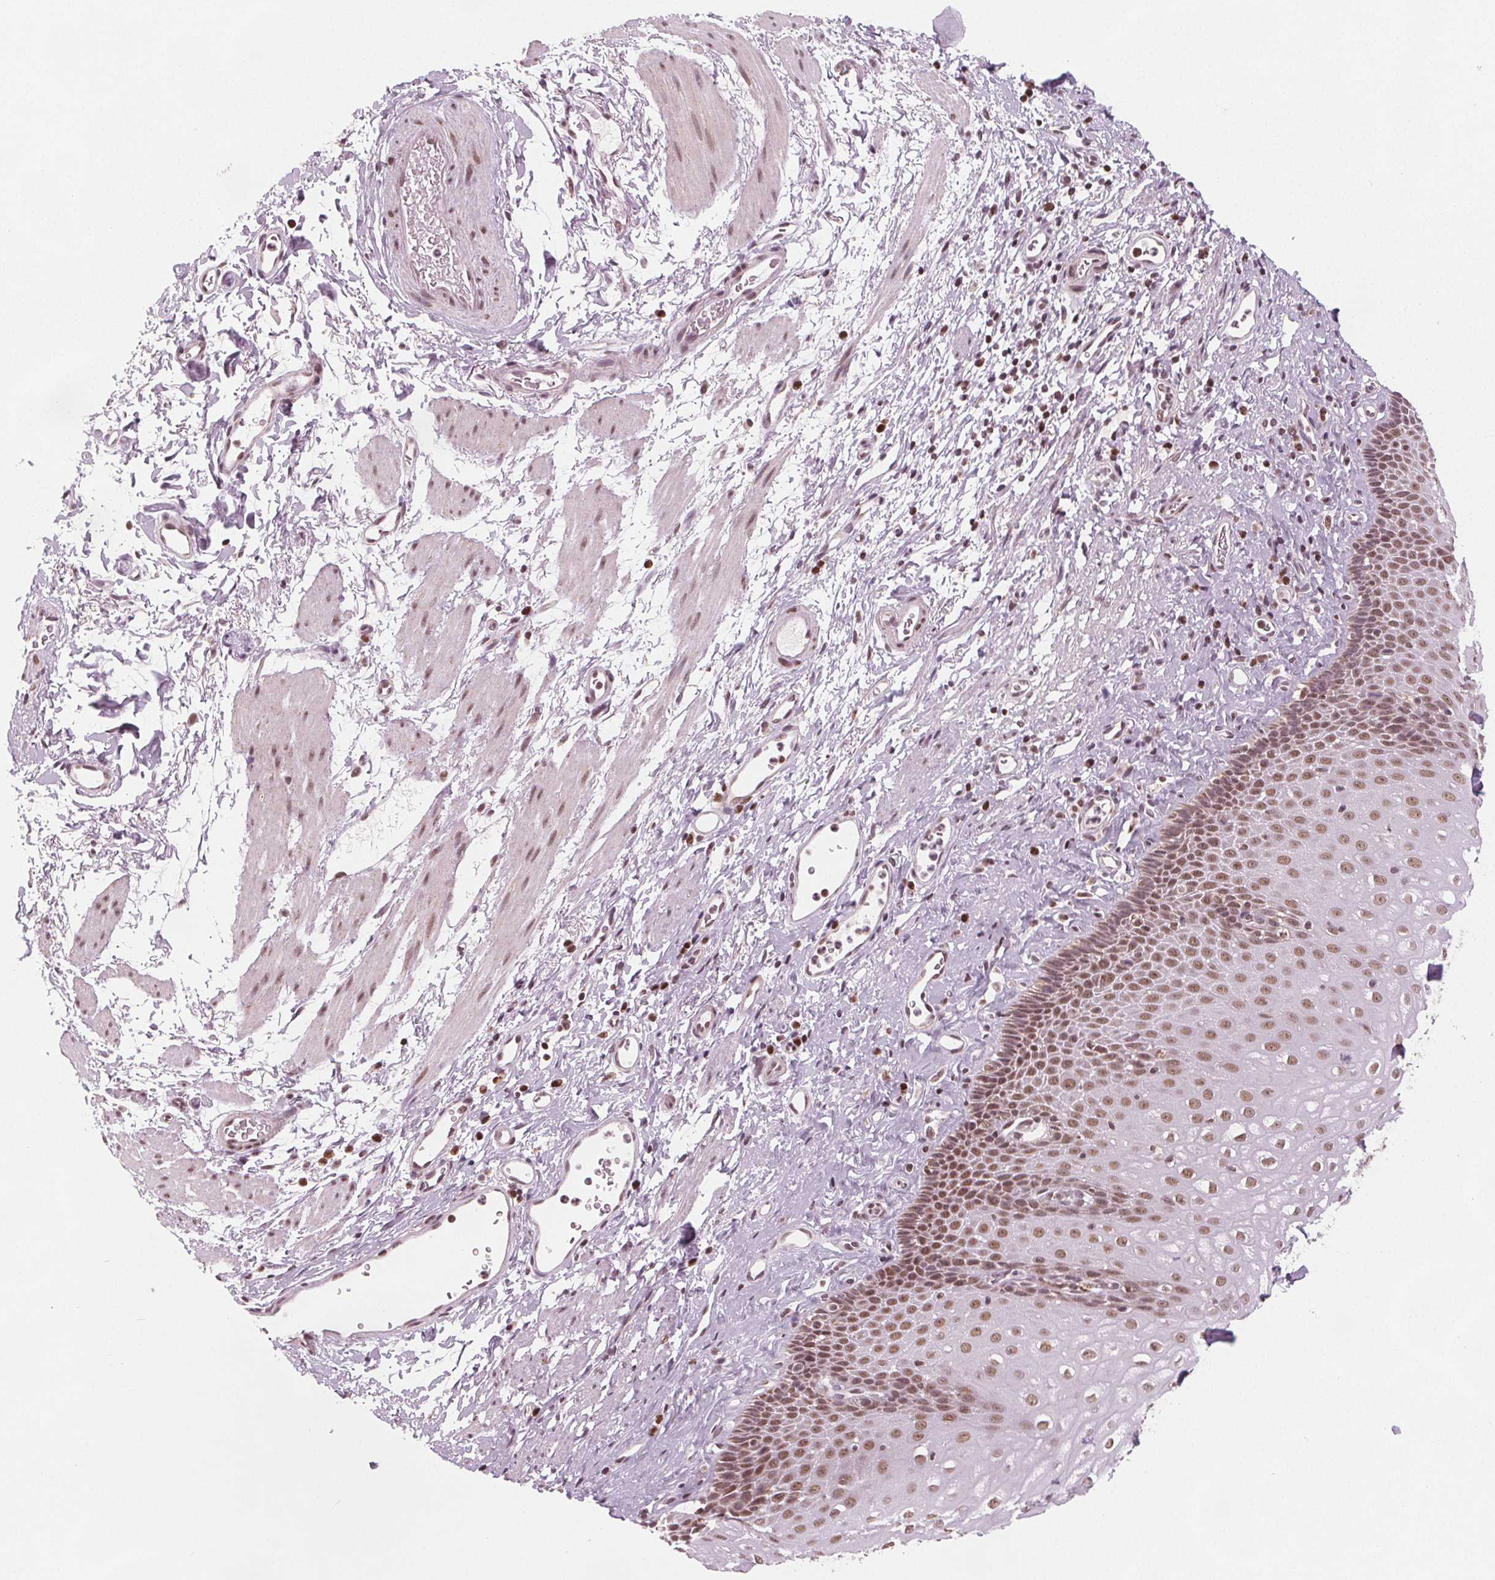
{"staining": {"intensity": "moderate", "quantity": ">75%", "location": "nuclear"}, "tissue": "esophagus", "cell_type": "Squamous epithelial cells", "image_type": "normal", "snomed": [{"axis": "morphology", "description": "Normal tissue, NOS"}, {"axis": "topography", "description": "Esophagus"}], "caption": "Immunohistochemical staining of normal esophagus reveals >75% levels of moderate nuclear protein staining in approximately >75% of squamous epithelial cells.", "gene": "DPM2", "patient": {"sex": "female", "age": 68}}